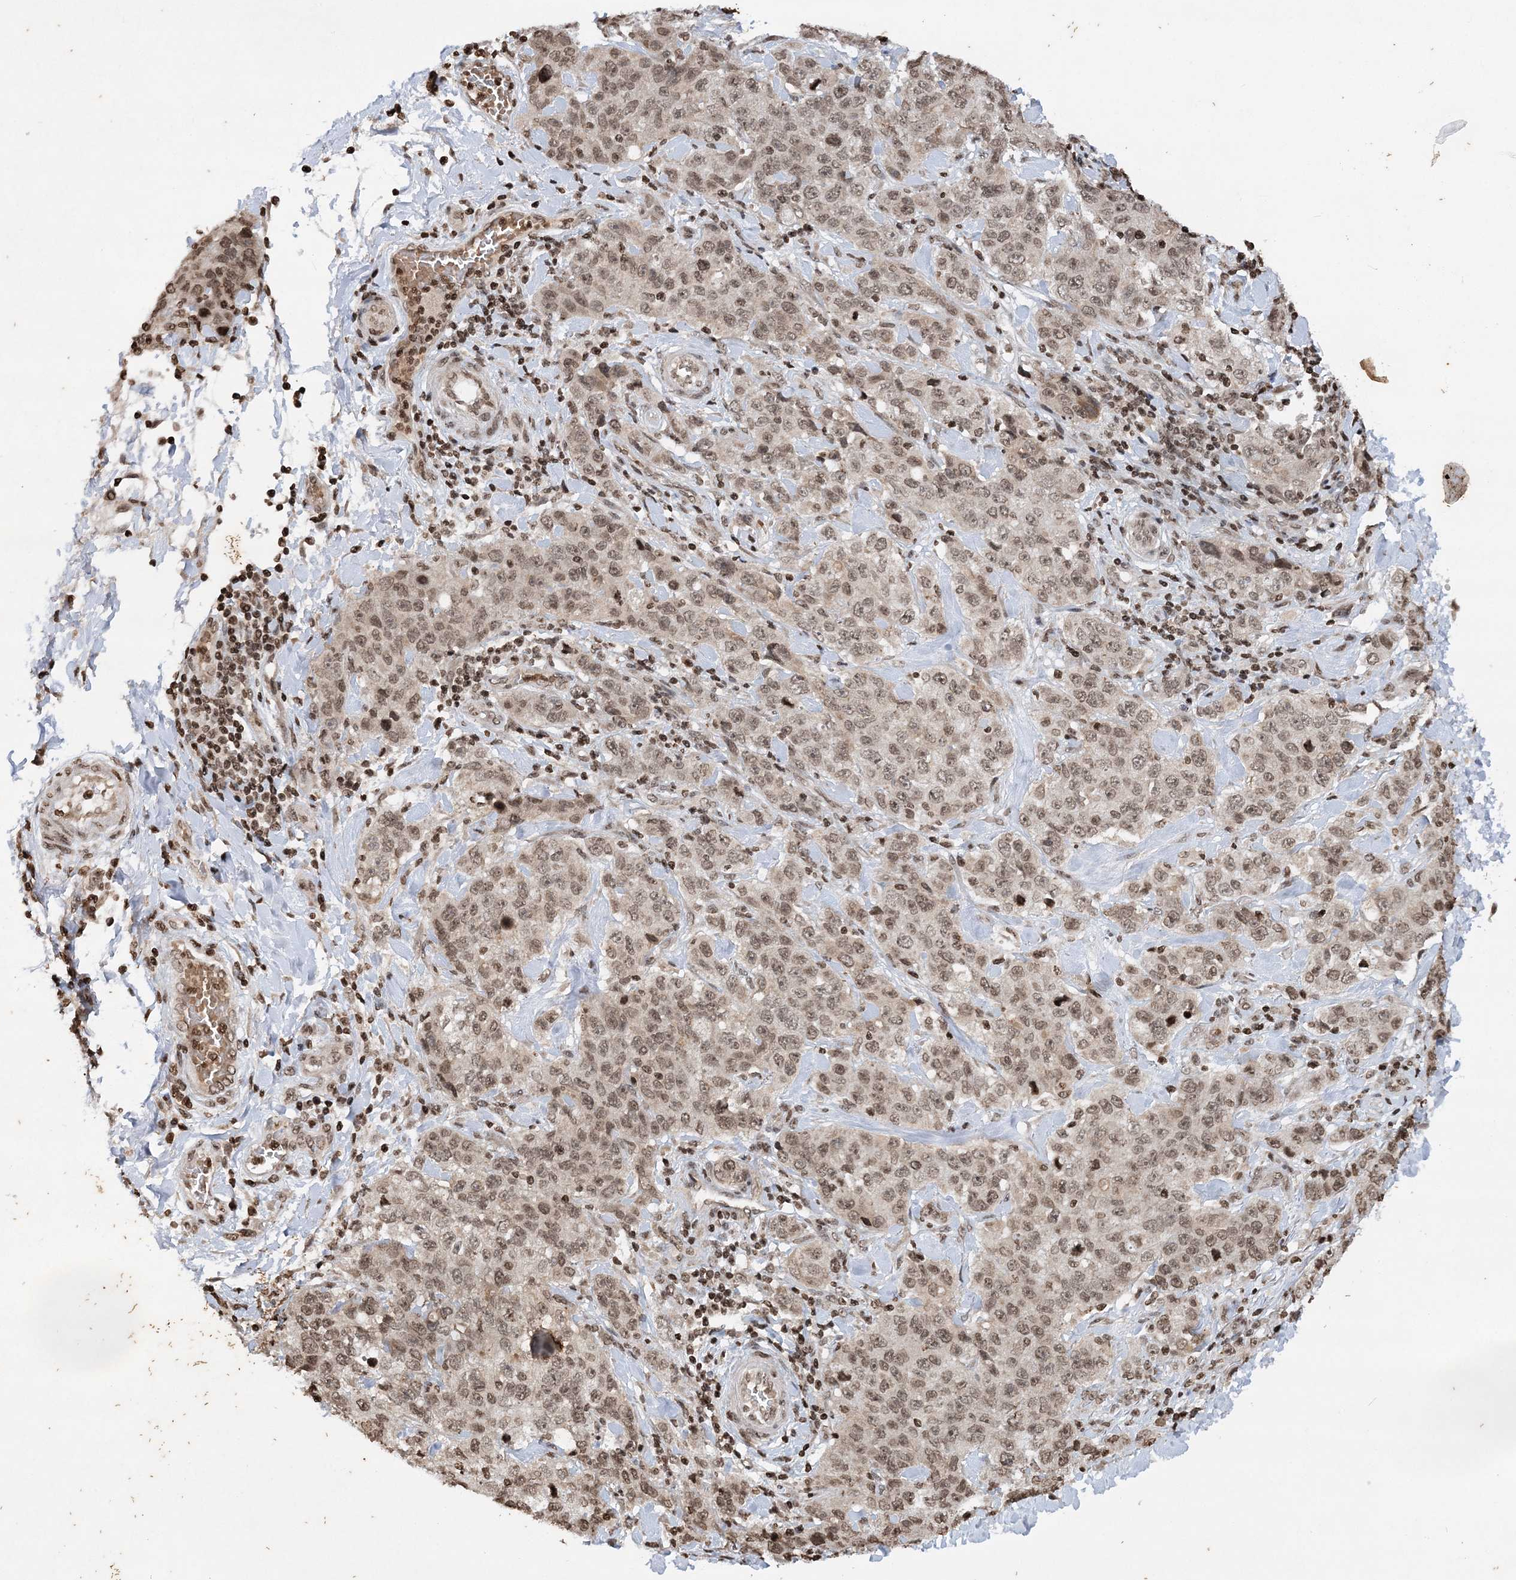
{"staining": {"intensity": "weak", "quantity": ">75%", "location": "cytoplasmic/membranous,nuclear"}, "tissue": "stomach cancer", "cell_type": "Tumor cells", "image_type": "cancer", "snomed": [{"axis": "morphology", "description": "Adenocarcinoma, NOS"}, {"axis": "topography", "description": "Stomach"}], "caption": "This micrograph reveals stomach cancer (adenocarcinoma) stained with immunohistochemistry (IHC) to label a protein in brown. The cytoplasmic/membranous and nuclear of tumor cells show weak positivity for the protein. Nuclei are counter-stained blue.", "gene": "NEDD9", "patient": {"sex": "male", "age": 48}}